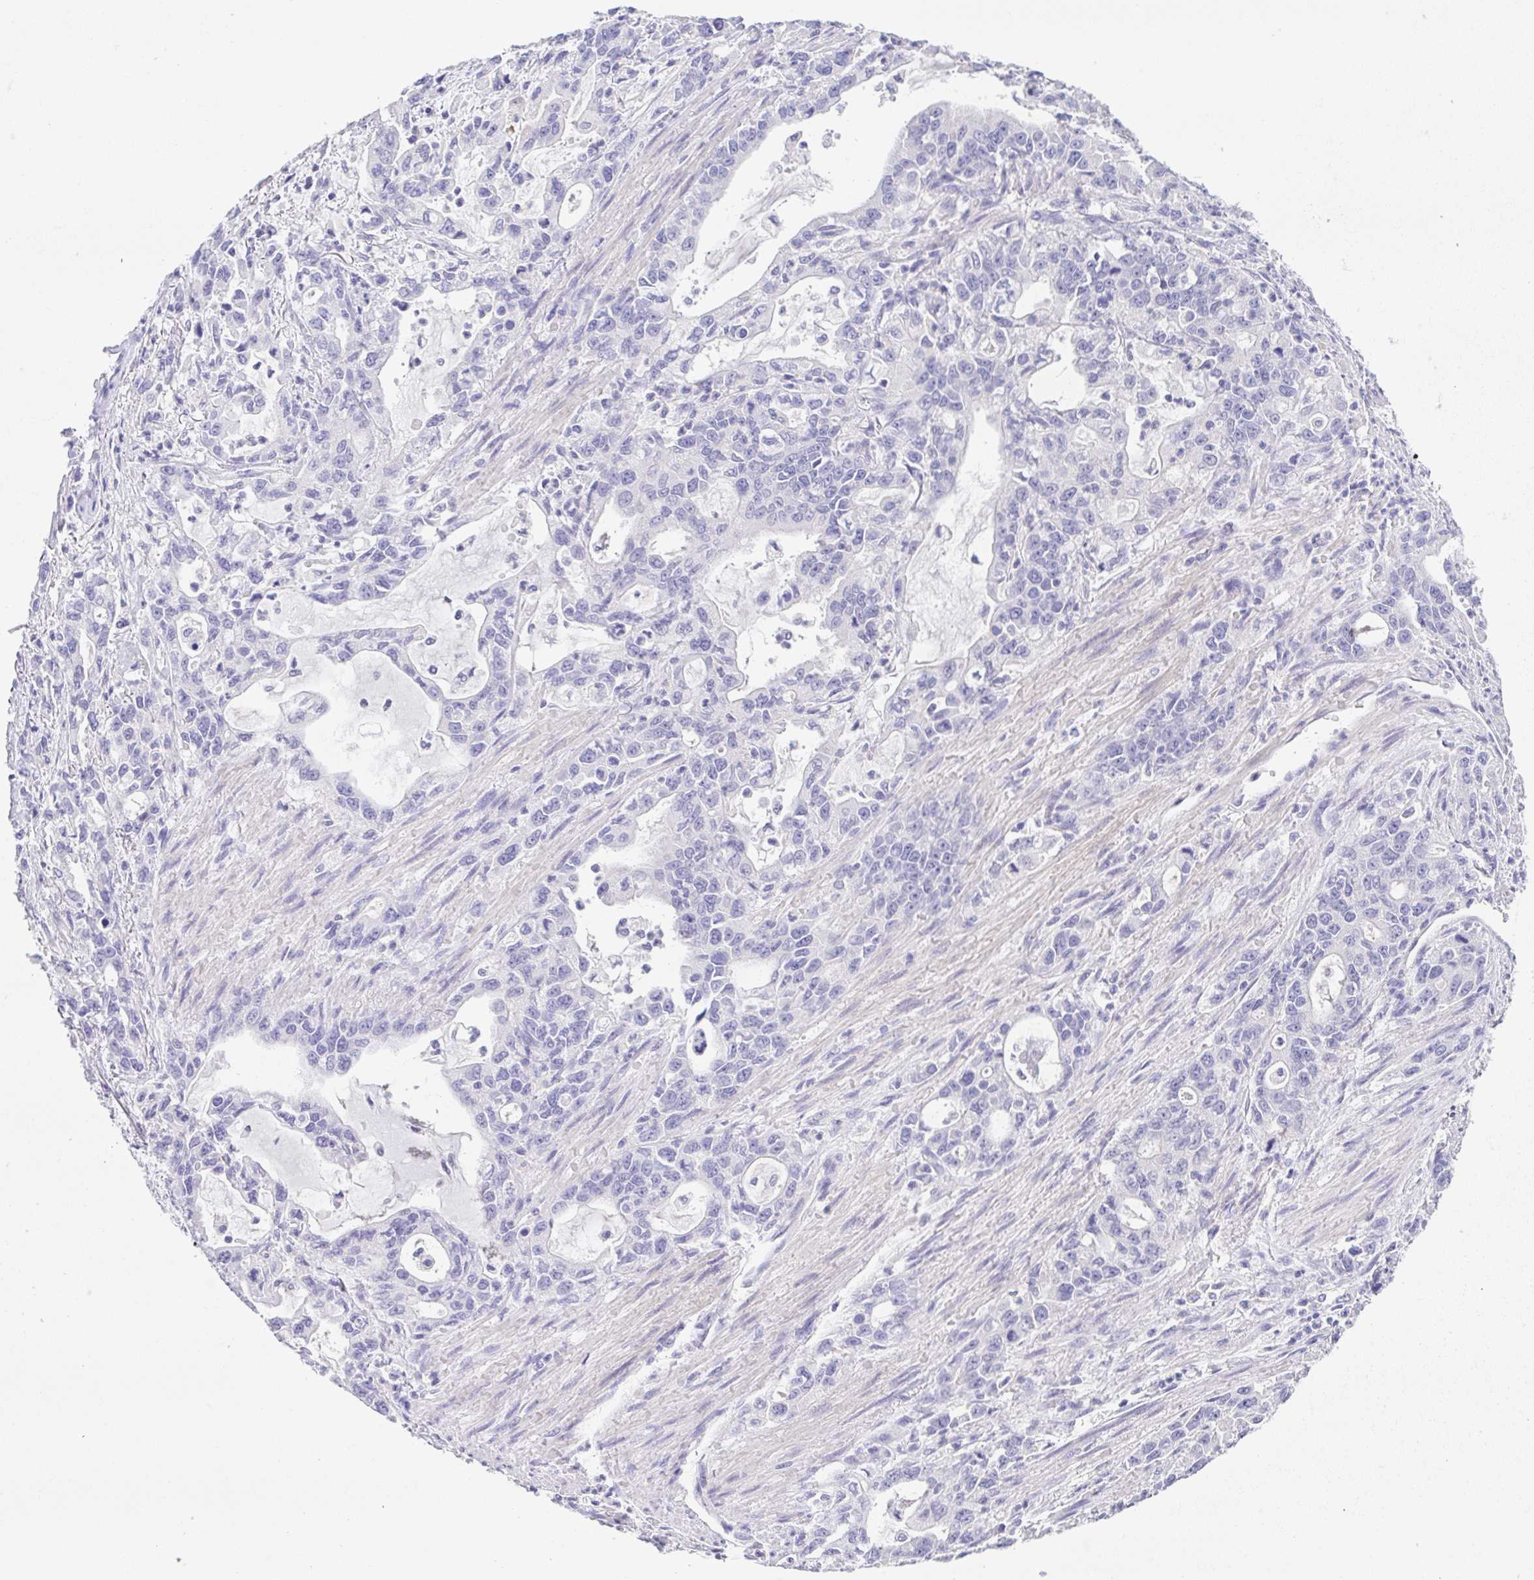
{"staining": {"intensity": "negative", "quantity": "none", "location": "none"}, "tissue": "stomach cancer", "cell_type": "Tumor cells", "image_type": "cancer", "snomed": [{"axis": "morphology", "description": "Adenocarcinoma, NOS"}, {"axis": "topography", "description": "Stomach, upper"}], "caption": "Adenocarcinoma (stomach) stained for a protein using IHC reveals no staining tumor cells.", "gene": "HAPLN2", "patient": {"sex": "male", "age": 85}}